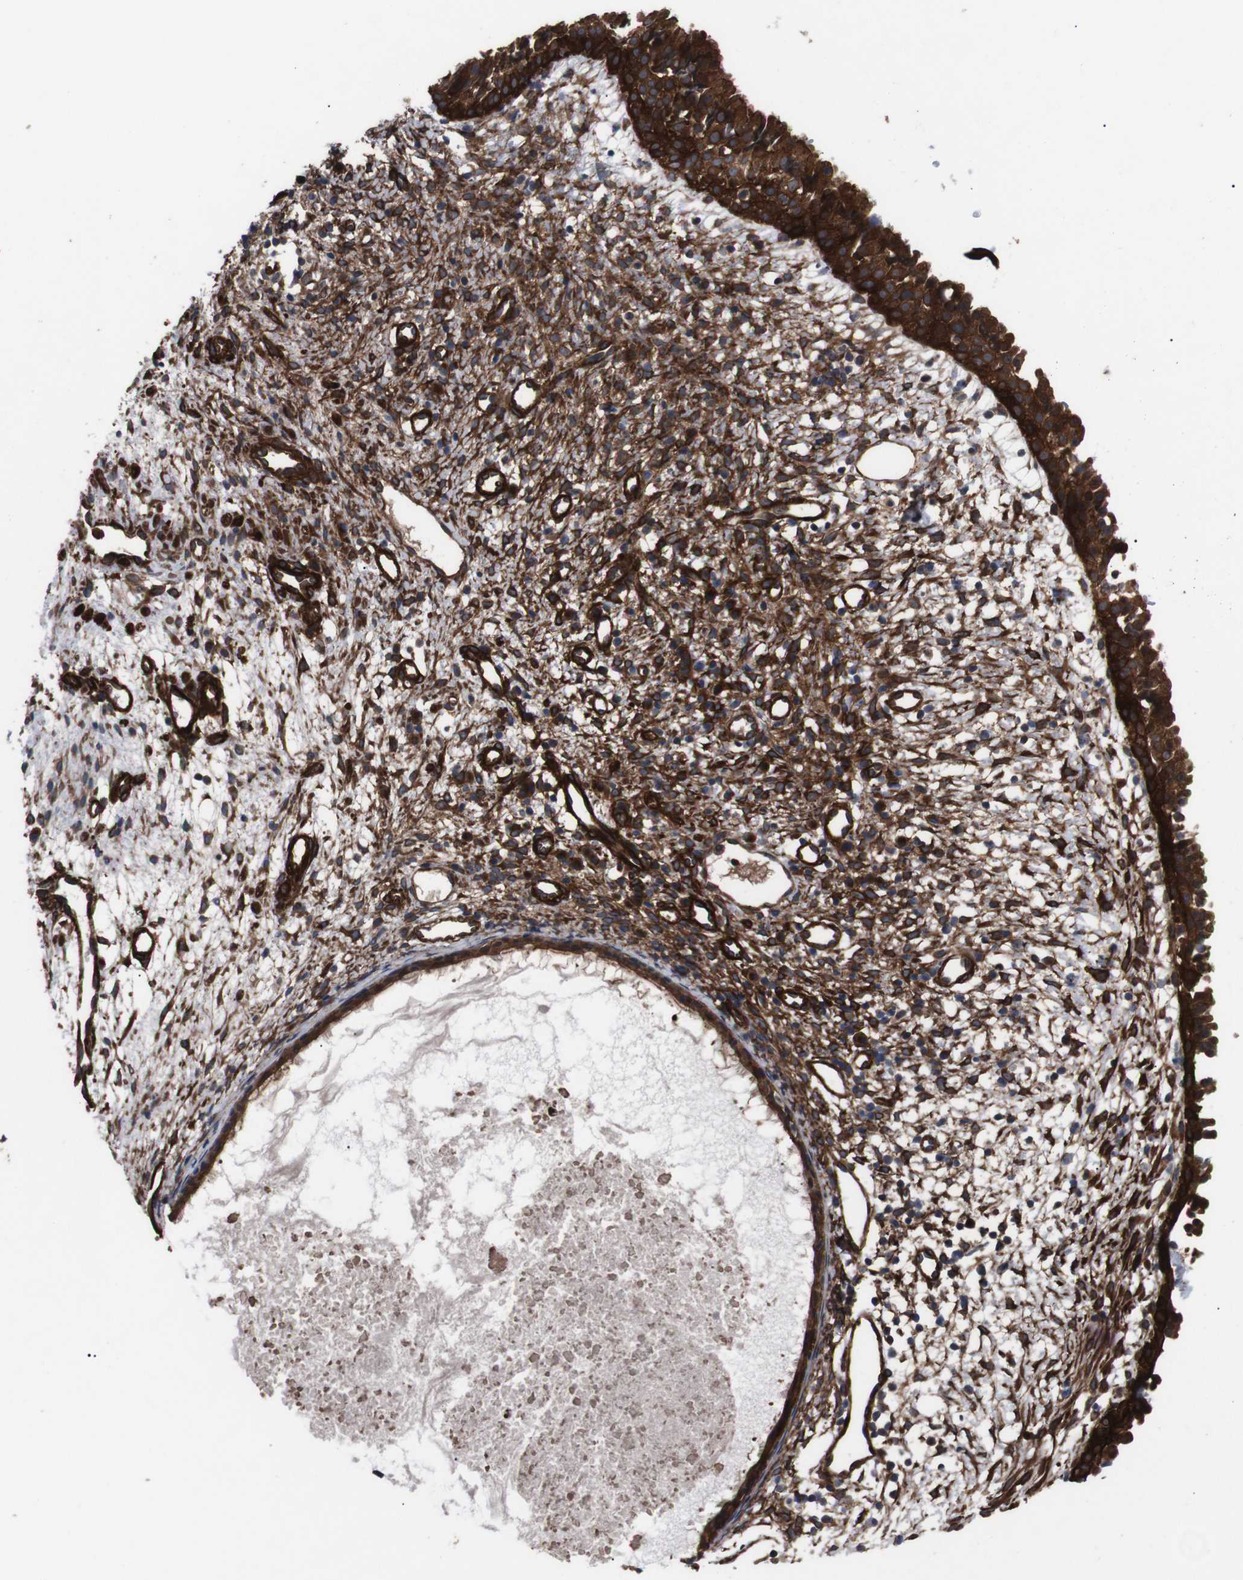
{"staining": {"intensity": "strong", "quantity": ">75%", "location": "cytoplasmic/membranous"}, "tissue": "nasopharynx", "cell_type": "Respiratory epithelial cells", "image_type": "normal", "snomed": [{"axis": "morphology", "description": "Normal tissue, NOS"}, {"axis": "topography", "description": "Nasopharynx"}], "caption": "Brown immunohistochemical staining in unremarkable human nasopharynx demonstrates strong cytoplasmic/membranous expression in approximately >75% of respiratory epithelial cells.", "gene": "PAWR", "patient": {"sex": "male", "age": 22}}